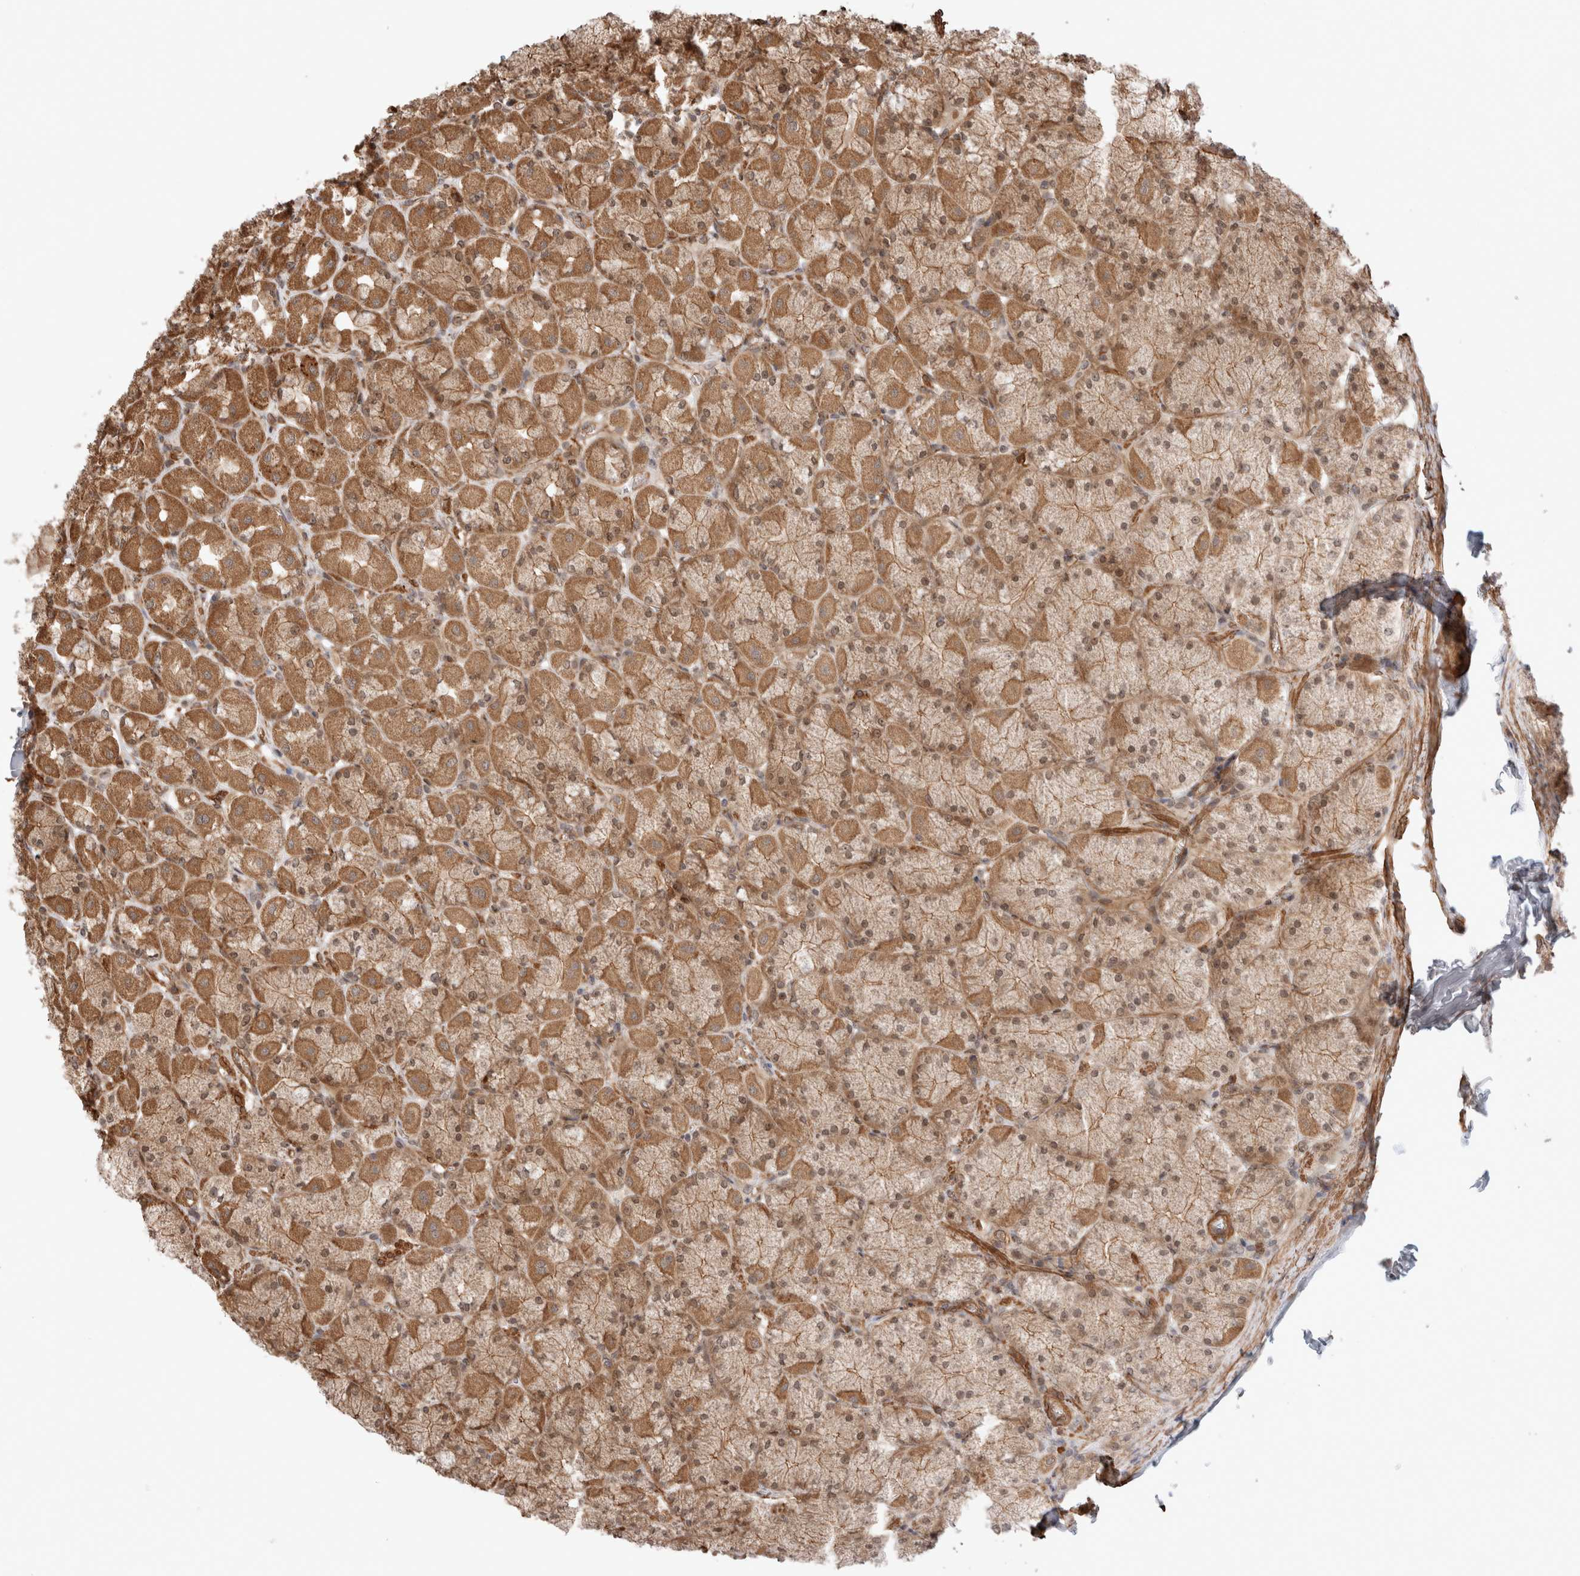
{"staining": {"intensity": "moderate", "quantity": ">75%", "location": "cytoplasmic/membranous,nuclear"}, "tissue": "stomach", "cell_type": "Glandular cells", "image_type": "normal", "snomed": [{"axis": "morphology", "description": "Normal tissue, NOS"}, {"axis": "topography", "description": "Stomach, upper"}], "caption": "Immunohistochemical staining of unremarkable stomach exhibits moderate cytoplasmic/membranous,nuclear protein positivity in about >75% of glandular cells.", "gene": "ZNF649", "patient": {"sex": "female", "age": 56}}